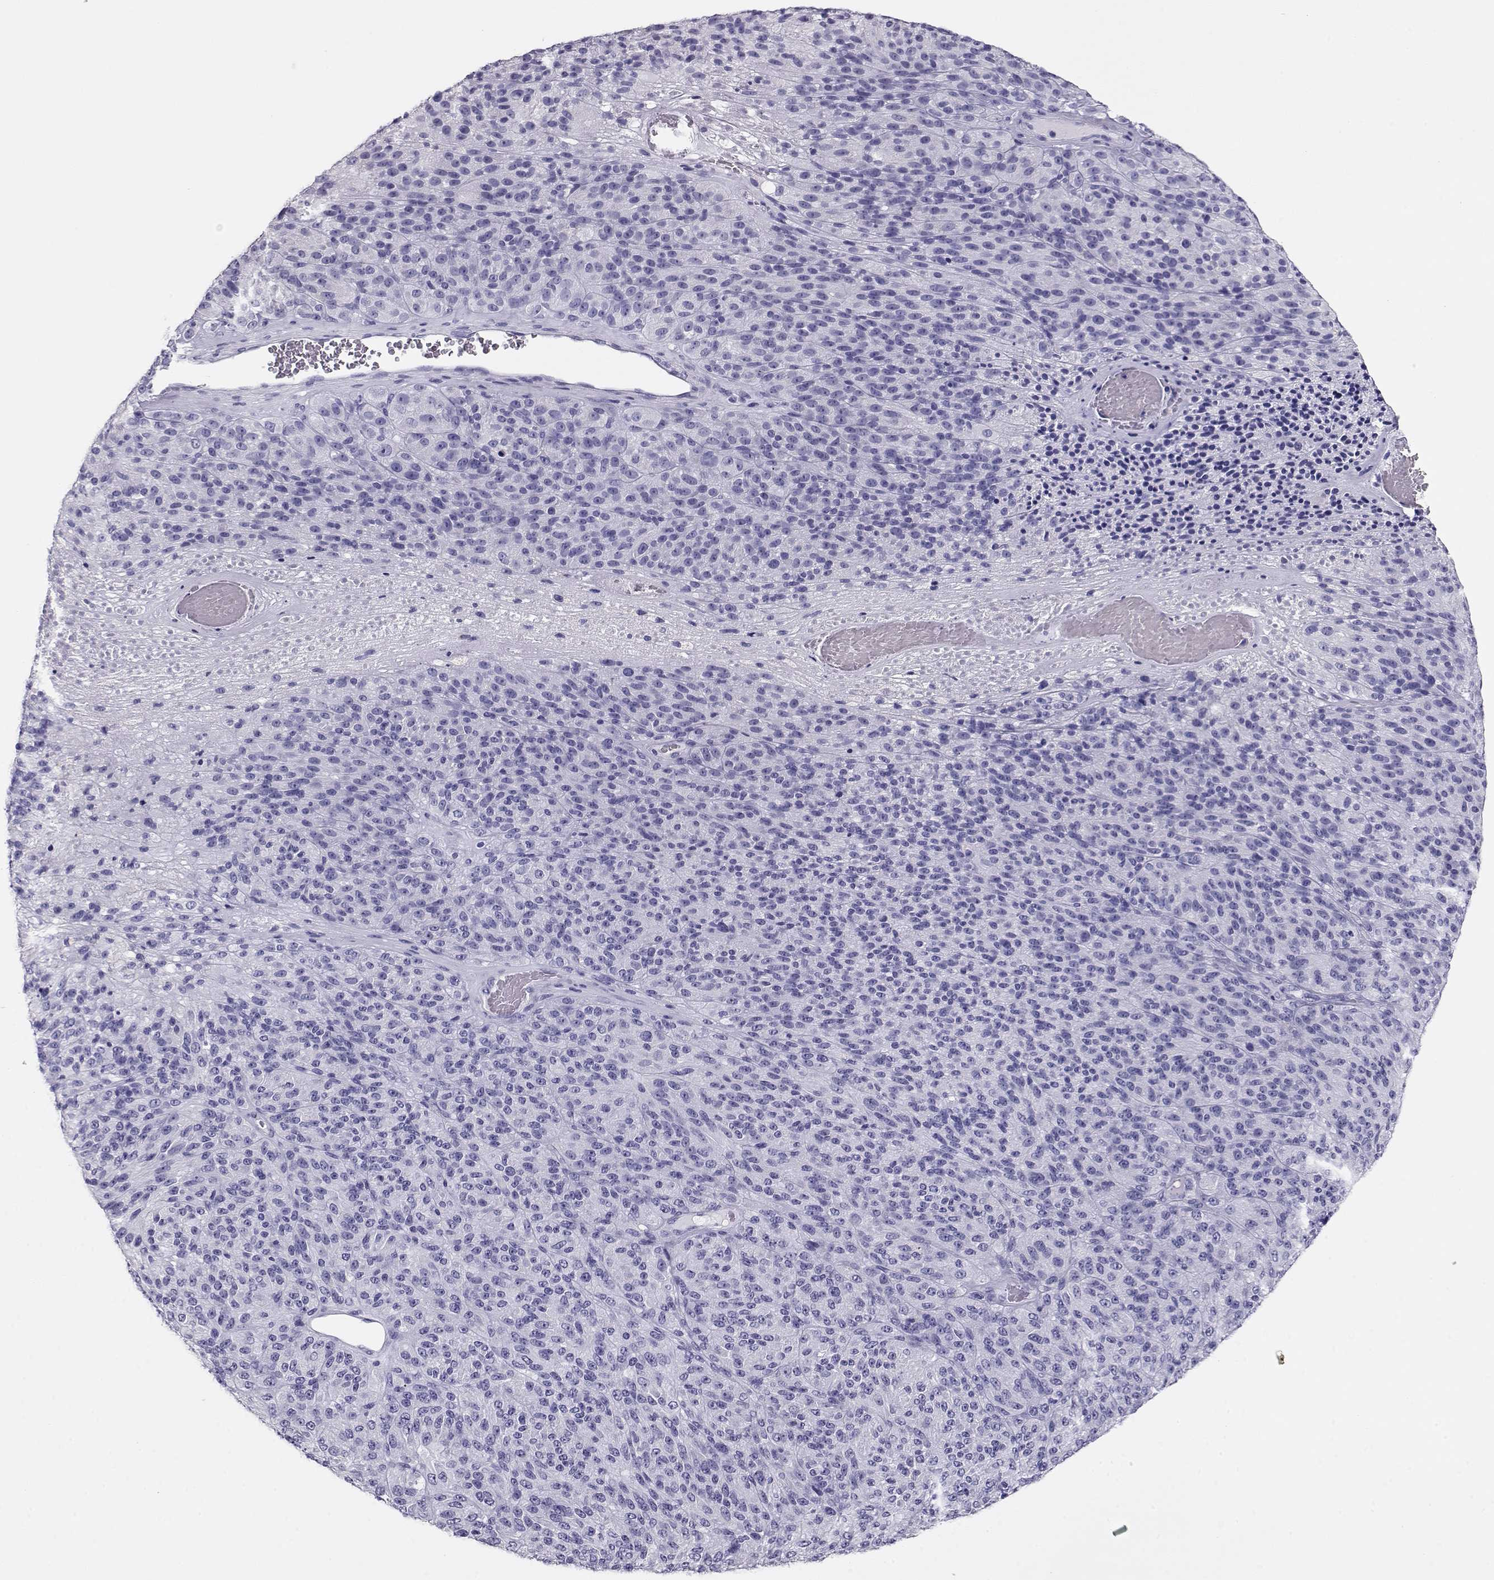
{"staining": {"intensity": "negative", "quantity": "none", "location": "none"}, "tissue": "melanoma", "cell_type": "Tumor cells", "image_type": "cancer", "snomed": [{"axis": "morphology", "description": "Malignant melanoma, Metastatic site"}, {"axis": "topography", "description": "Brain"}], "caption": "The IHC photomicrograph has no significant staining in tumor cells of melanoma tissue.", "gene": "CRX", "patient": {"sex": "female", "age": 56}}